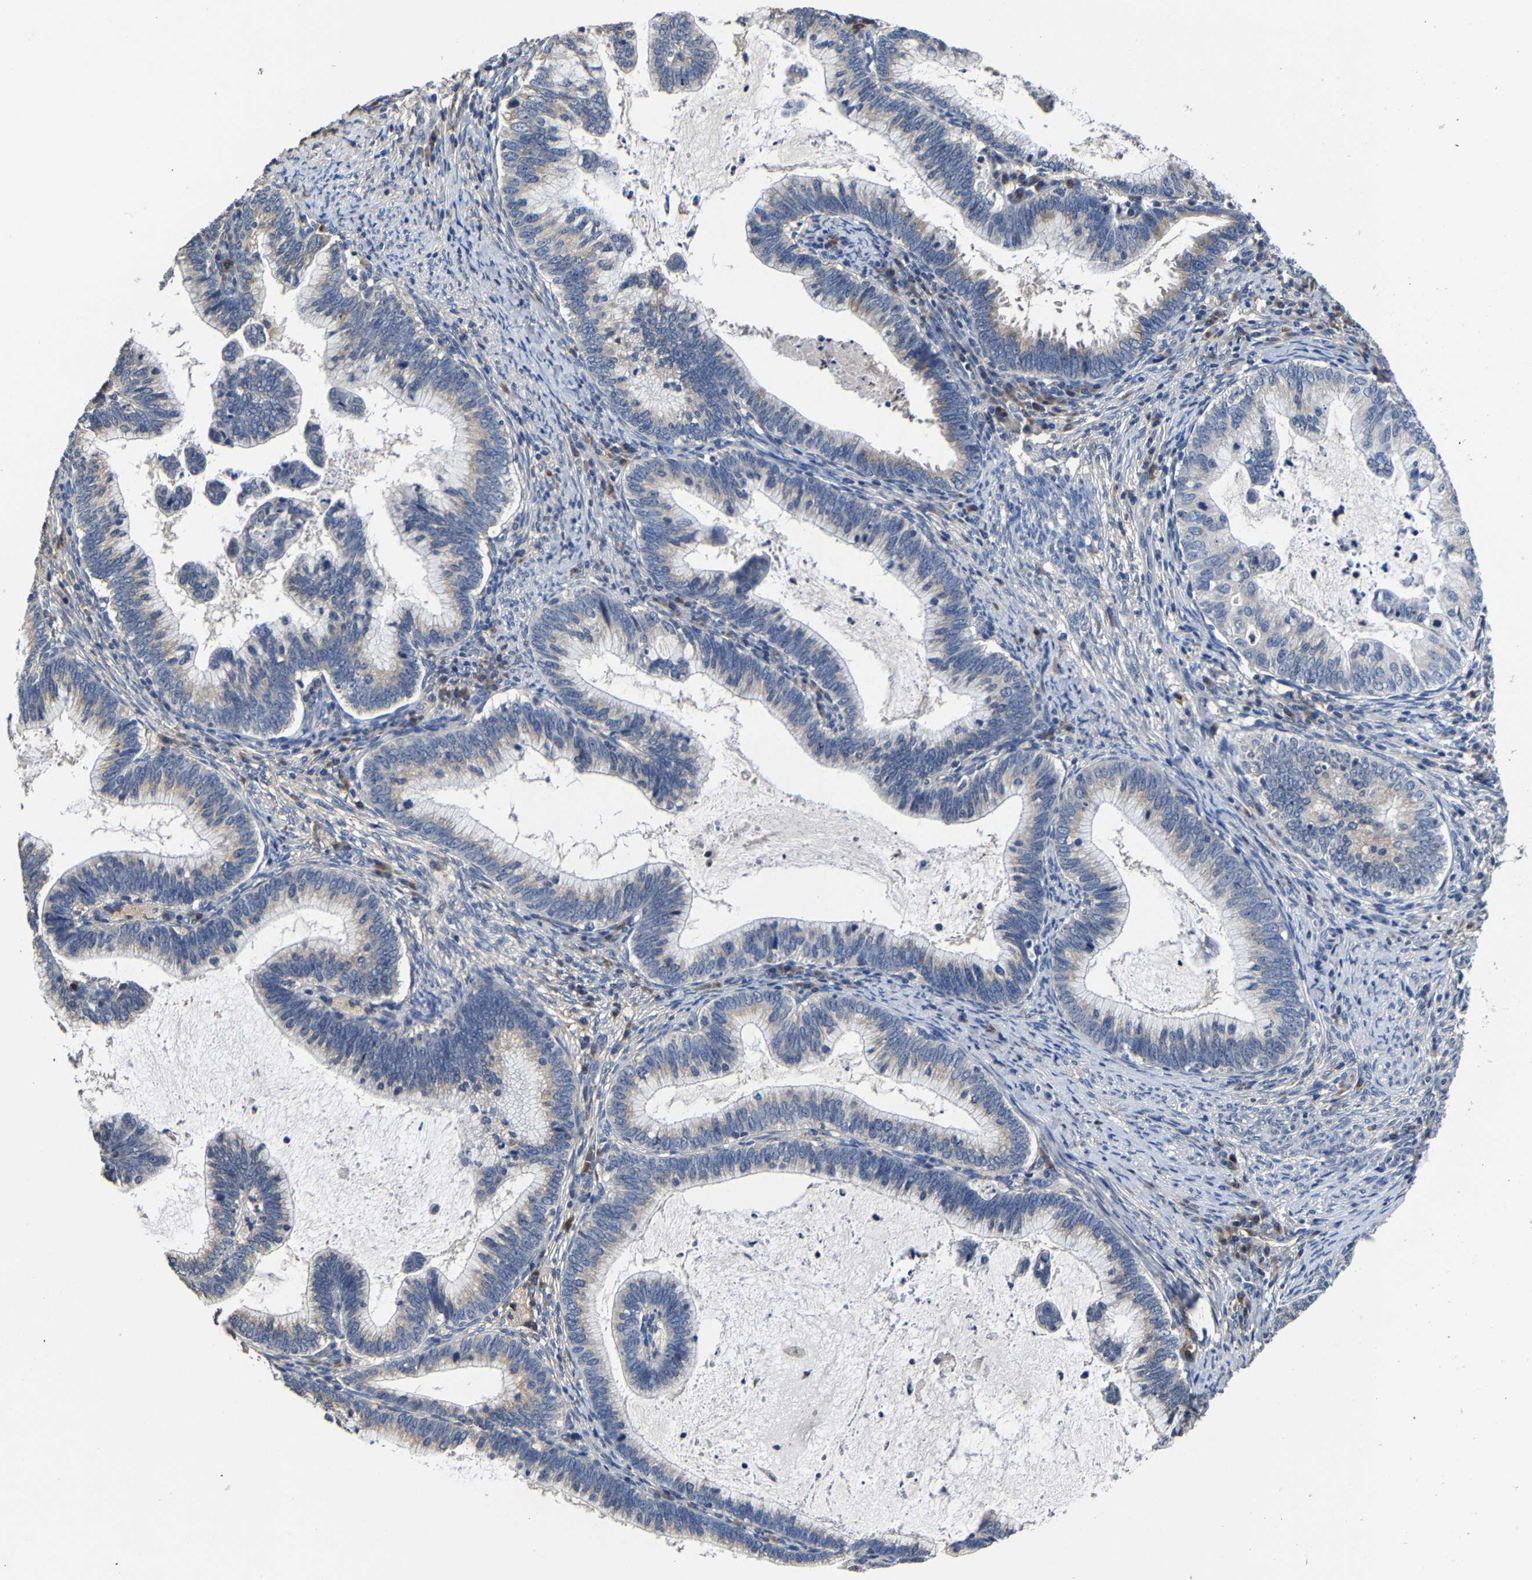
{"staining": {"intensity": "negative", "quantity": "none", "location": "none"}, "tissue": "cervical cancer", "cell_type": "Tumor cells", "image_type": "cancer", "snomed": [{"axis": "morphology", "description": "Adenocarcinoma, NOS"}, {"axis": "topography", "description": "Cervix"}], "caption": "Cervical adenocarcinoma was stained to show a protein in brown. There is no significant expression in tumor cells. Nuclei are stained in blue.", "gene": "EBAG9", "patient": {"sex": "female", "age": 36}}